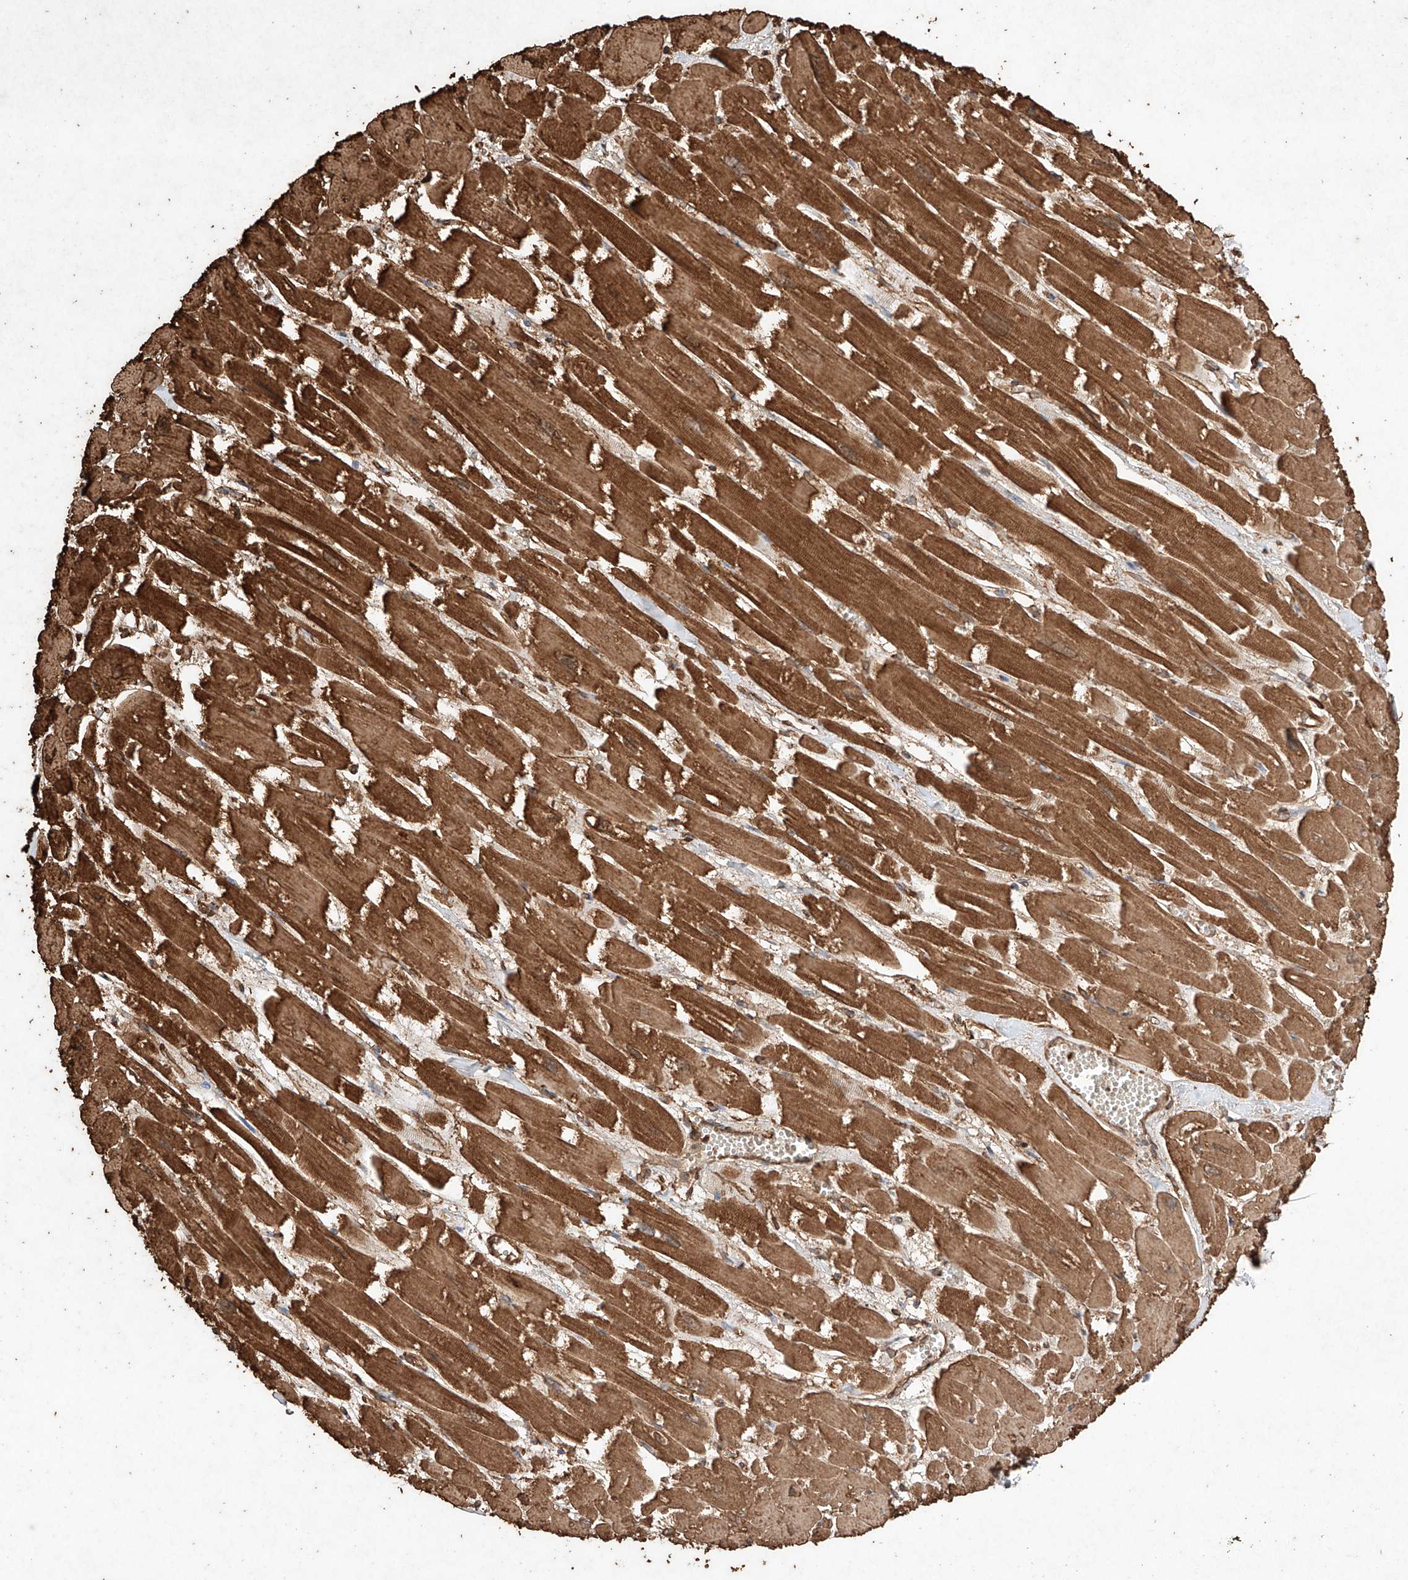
{"staining": {"intensity": "strong", "quantity": ">75%", "location": "cytoplasmic/membranous"}, "tissue": "heart muscle", "cell_type": "Cardiomyocytes", "image_type": "normal", "snomed": [{"axis": "morphology", "description": "Normal tissue, NOS"}, {"axis": "topography", "description": "Heart"}], "caption": "The immunohistochemical stain highlights strong cytoplasmic/membranous positivity in cardiomyocytes of normal heart muscle. (Stains: DAB (3,3'-diaminobenzidine) in brown, nuclei in blue, Microscopy: brightfield microscopy at high magnification).", "gene": "M6PR", "patient": {"sex": "male", "age": 54}}